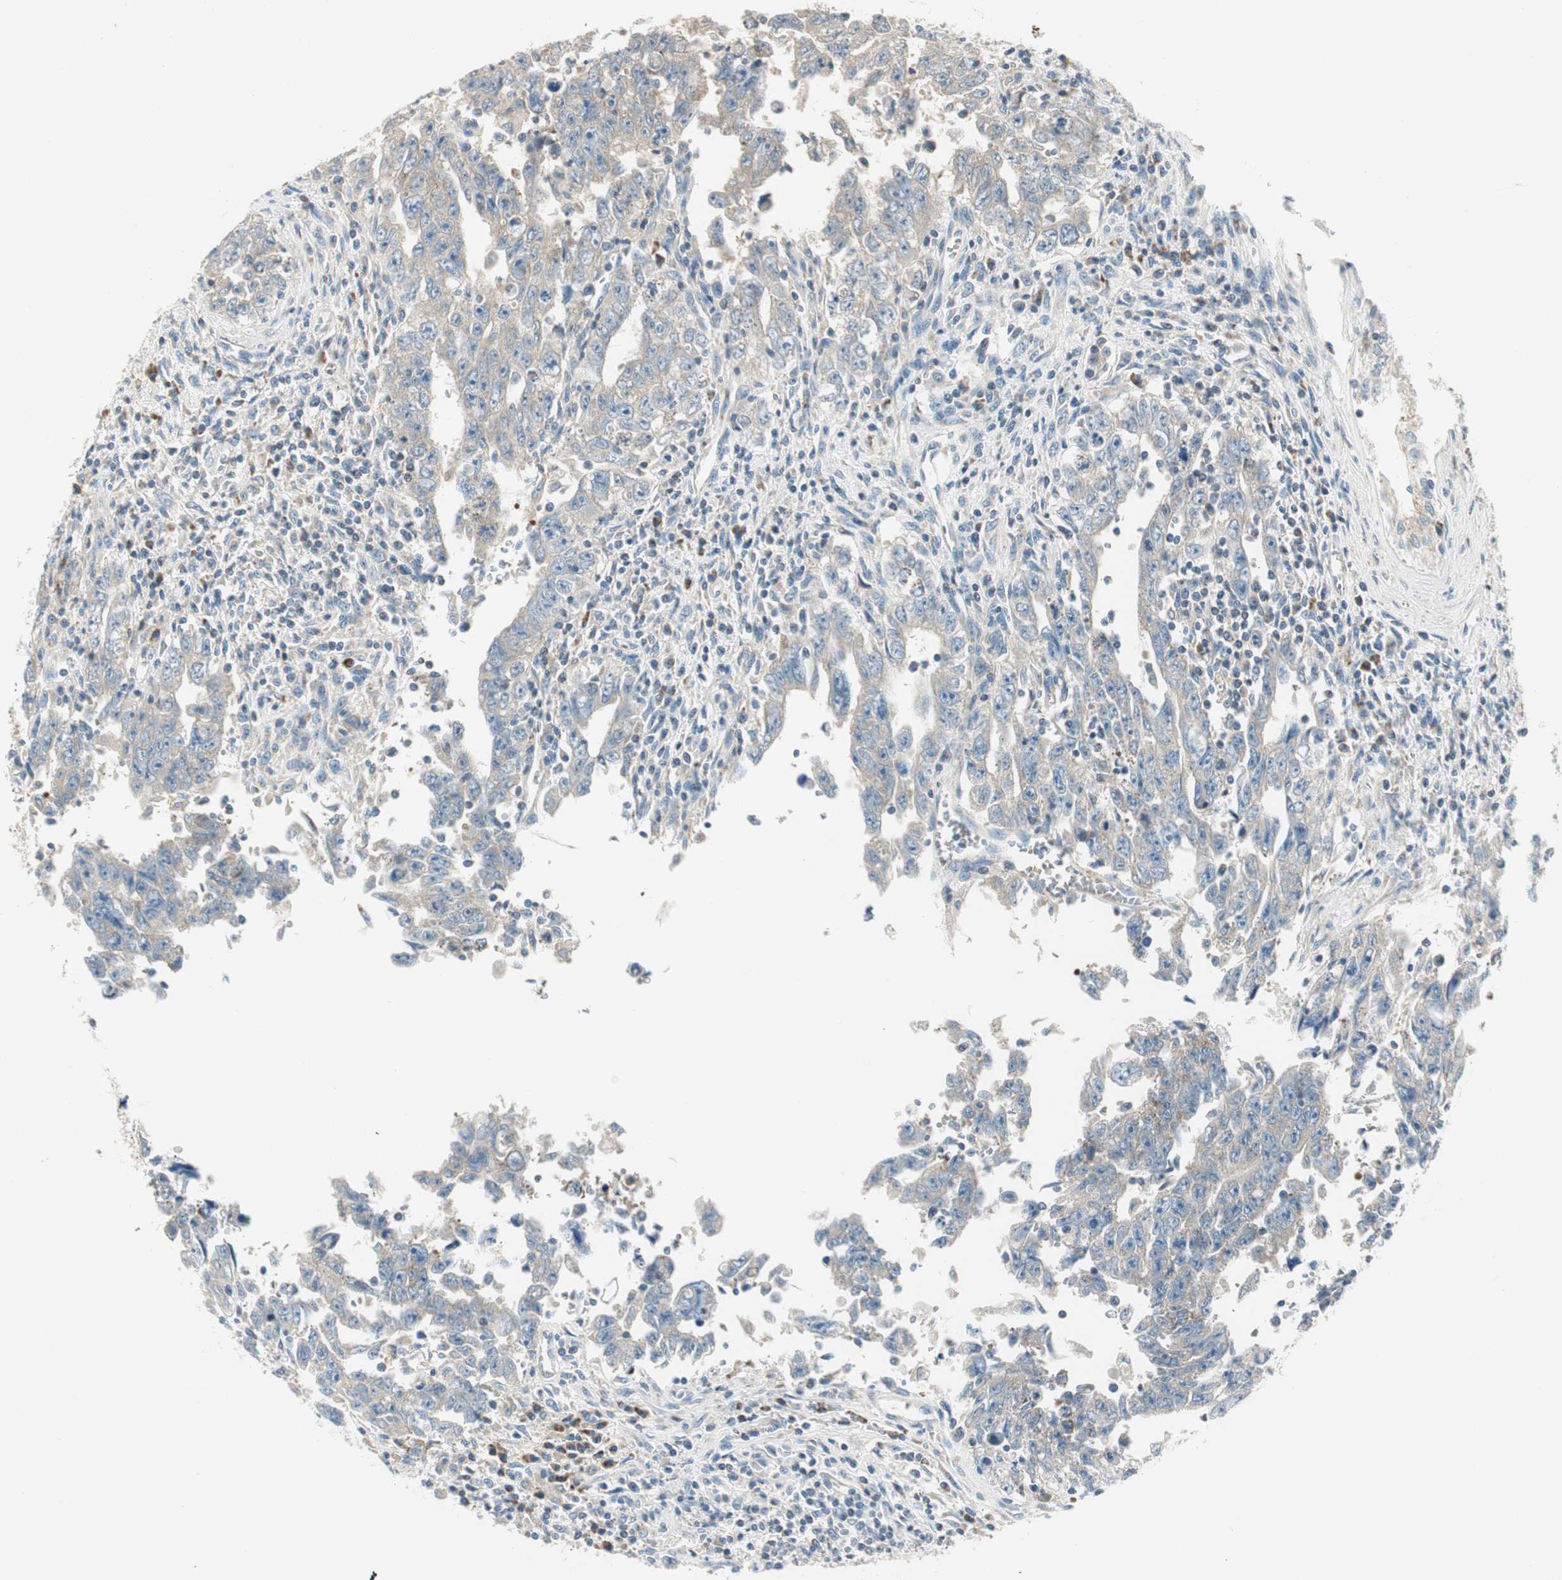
{"staining": {"intensity": "weak", "quantity": ">75%", "location": "cytoplasmic/membranous"}, "tissue": "testis cancer", "cell_type": "Tumor cells", "image_type": "cancer", "snomed": [{"axis": "morphology", "description": "Carcinoma, Embryonal, NOS"}, {"axis": "topography", "description": "Testis"}], "caption": "Immunohistochemical staining of embryonal carcinoma (testis) exhibits low levels of weak cytoplasmic/membranous protein expression in about >75% of tumor cells. (Stains: DAB in brown, nuclei in blue, Microscopy: brightfield microscopy at high magnification).", "gene": "RORB", "patient": {"sex": "male", "age": 28}}